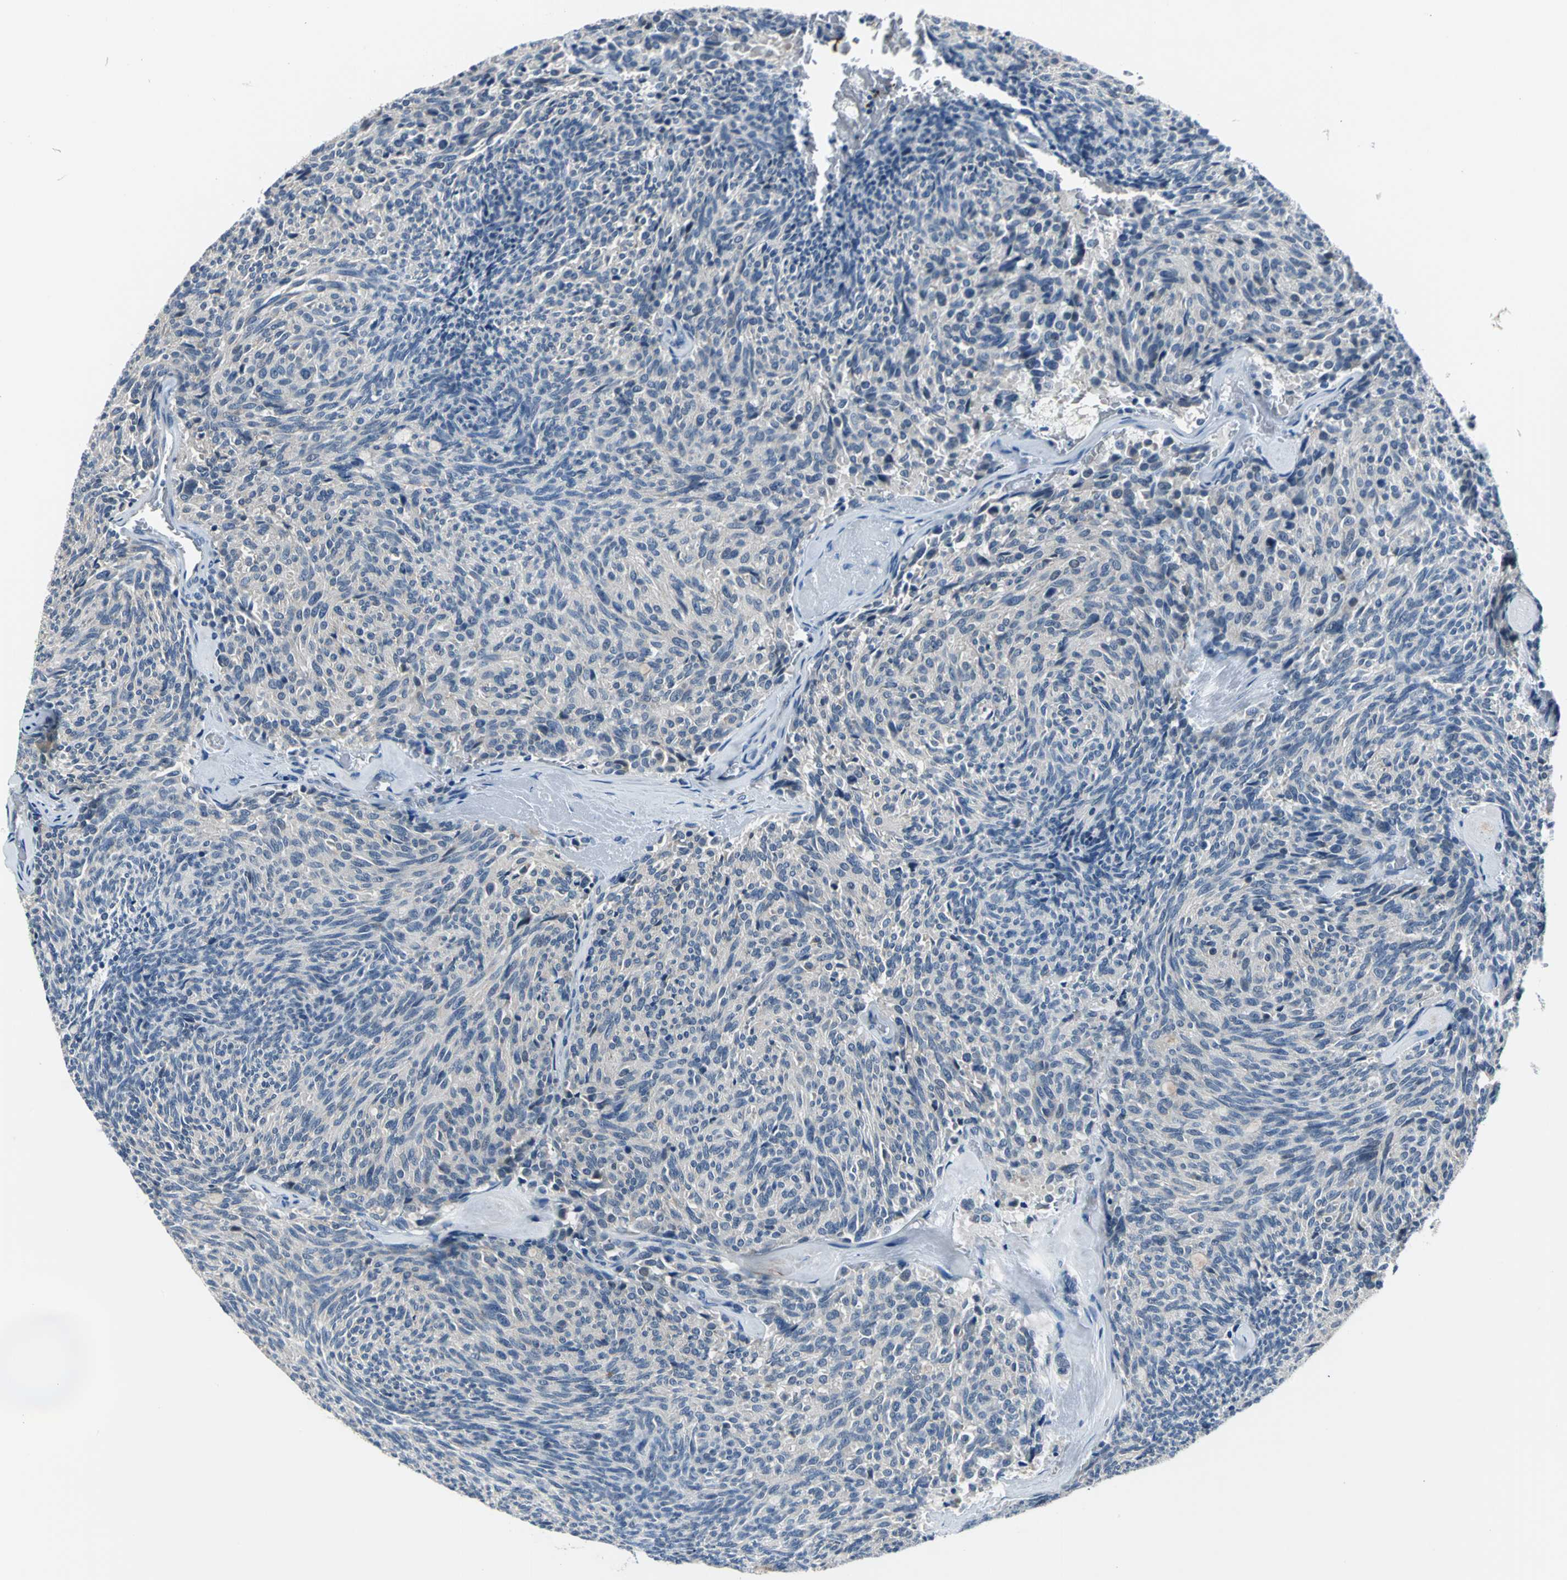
{"staining": {"intensity": "negative", "quantity": "none", "location": "none"}, "tissue": "carcinoid", "cell_type": "Tumor cells", "image_type": "cancer", "snomed": [{"axis": "morphology", "description": "Carcinoid, malignant, NOS"}, {"axis": "topography", "description": "Pancreas"}], "caption": "An IHC image of malignant carcinoid is shown. There is no staining in tumor cells of malignant carcinoid.", "gene": "ZNF415", "patient": {"sex": "female", "age": 54}}